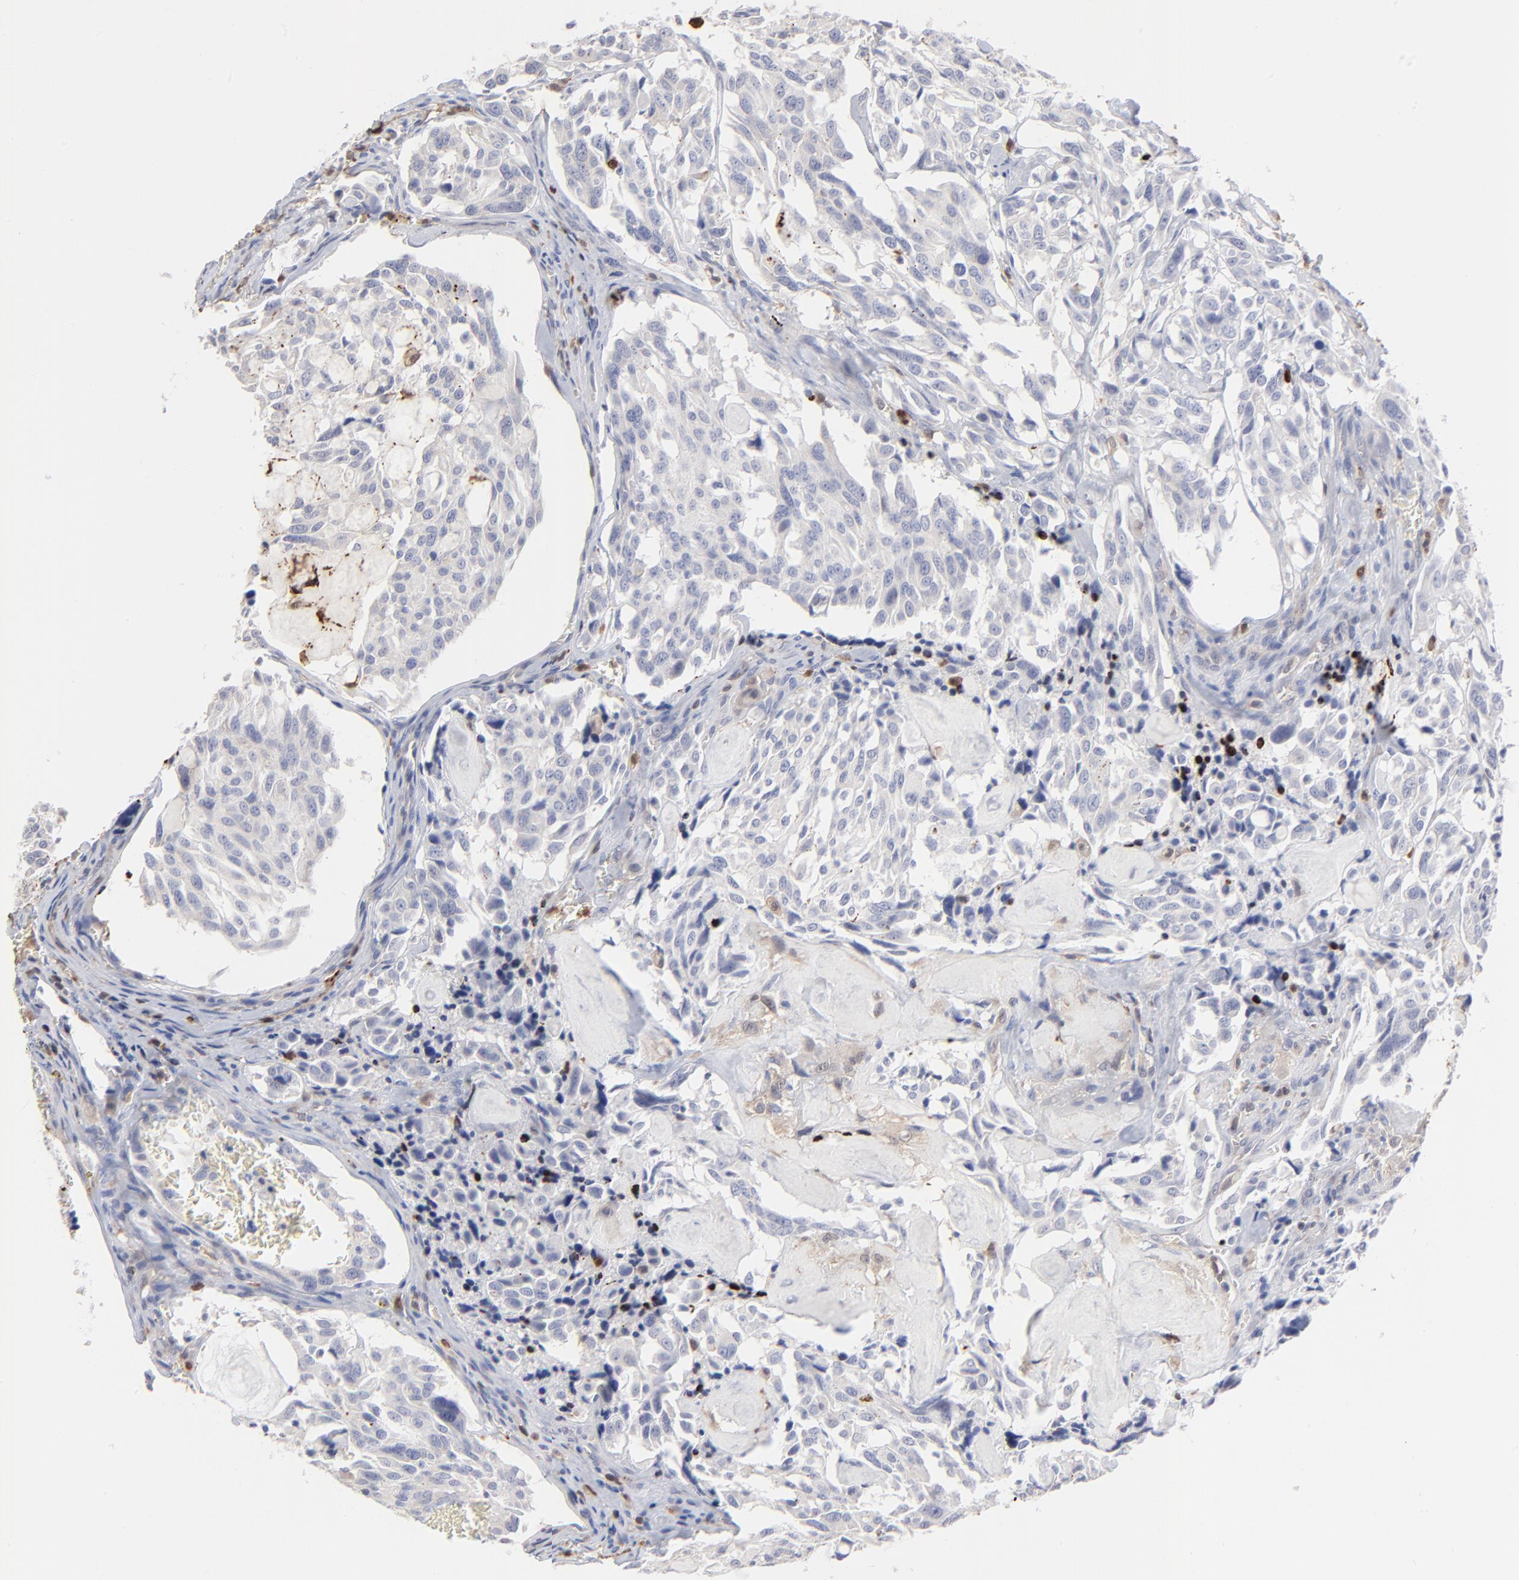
{"staining": {"intensity": "negative", "quantity": "none", "location": "none"}, "tissue": "thyroid cancer", "cell_type": "Tumor cells", "image_type": "cancer", "snomed": [{"axis": "morphology", "description": "Carcinoma, NOS"}, {"axis": "morphology", "description": "Carcinoid, malignant, NOS"}, {"axis": "topography", "description": "Thyroid gland"}], "caption": "Histopathology image shows no significant protein expression in tumor cells of carcinoma (thyroid).", "gene": "TBXT", "patient": {"sex": "male", "age": 33}}